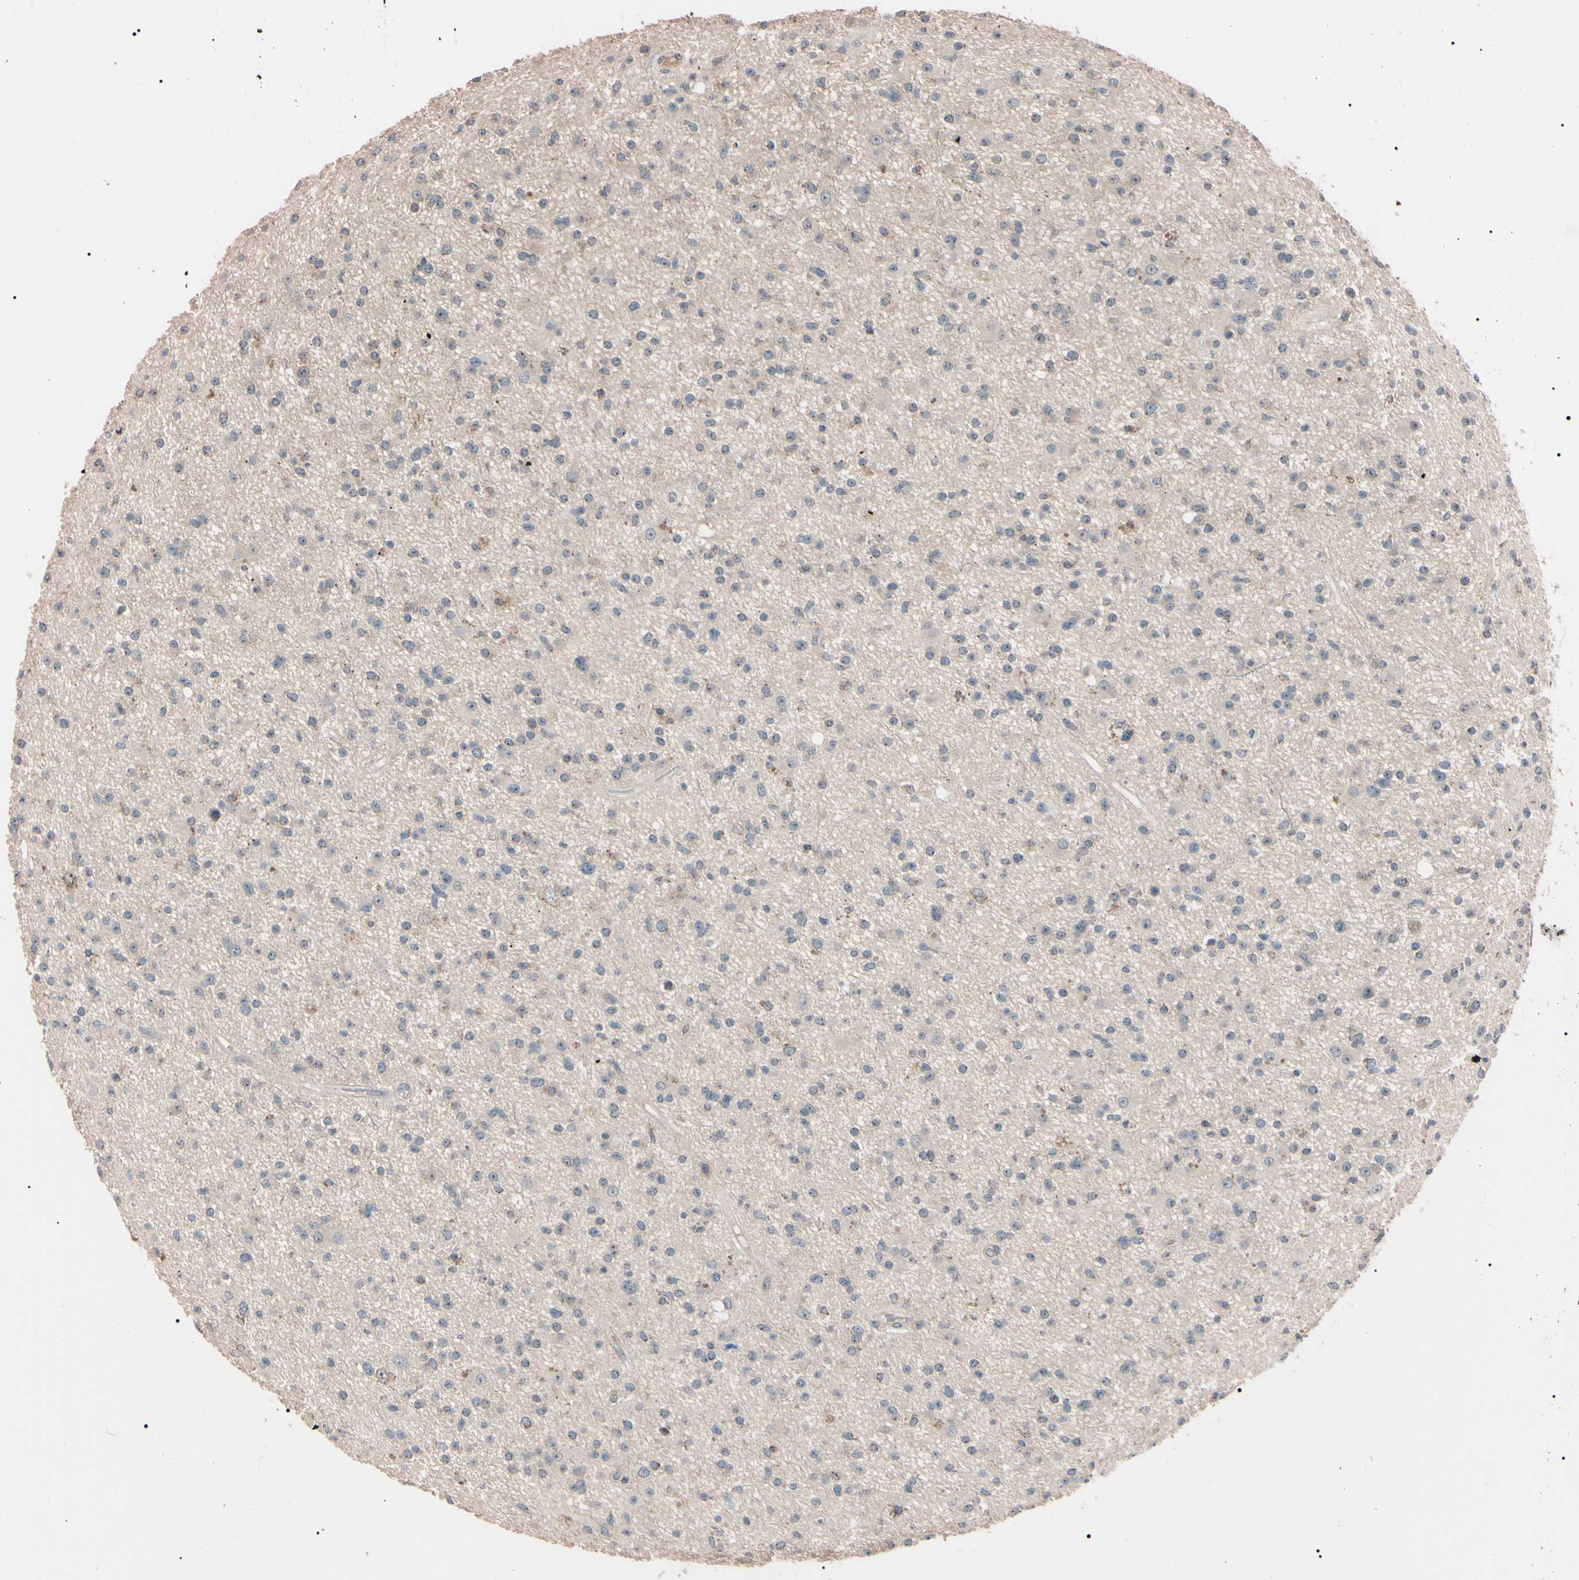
{"staining": {"intensity": "moderate", "quantity": "<25%", "location": "cytoplasmic/membranous"}, "tissue": "glioma", "cell_type": "Tumor cells", "image_type": "cancer", "snomed": [{"axis": "morphology", "description": "Glioma, malignant, High grade"}, {"axis": "topography", "description": "Brain"}], "caption": "A micrograph of glioma stained for a protein displays moderate cytoplasmic/membranous brown staining in tumor cells.", "gene": "TRAF5", "patient": {"sex": "male", "age": 33}}